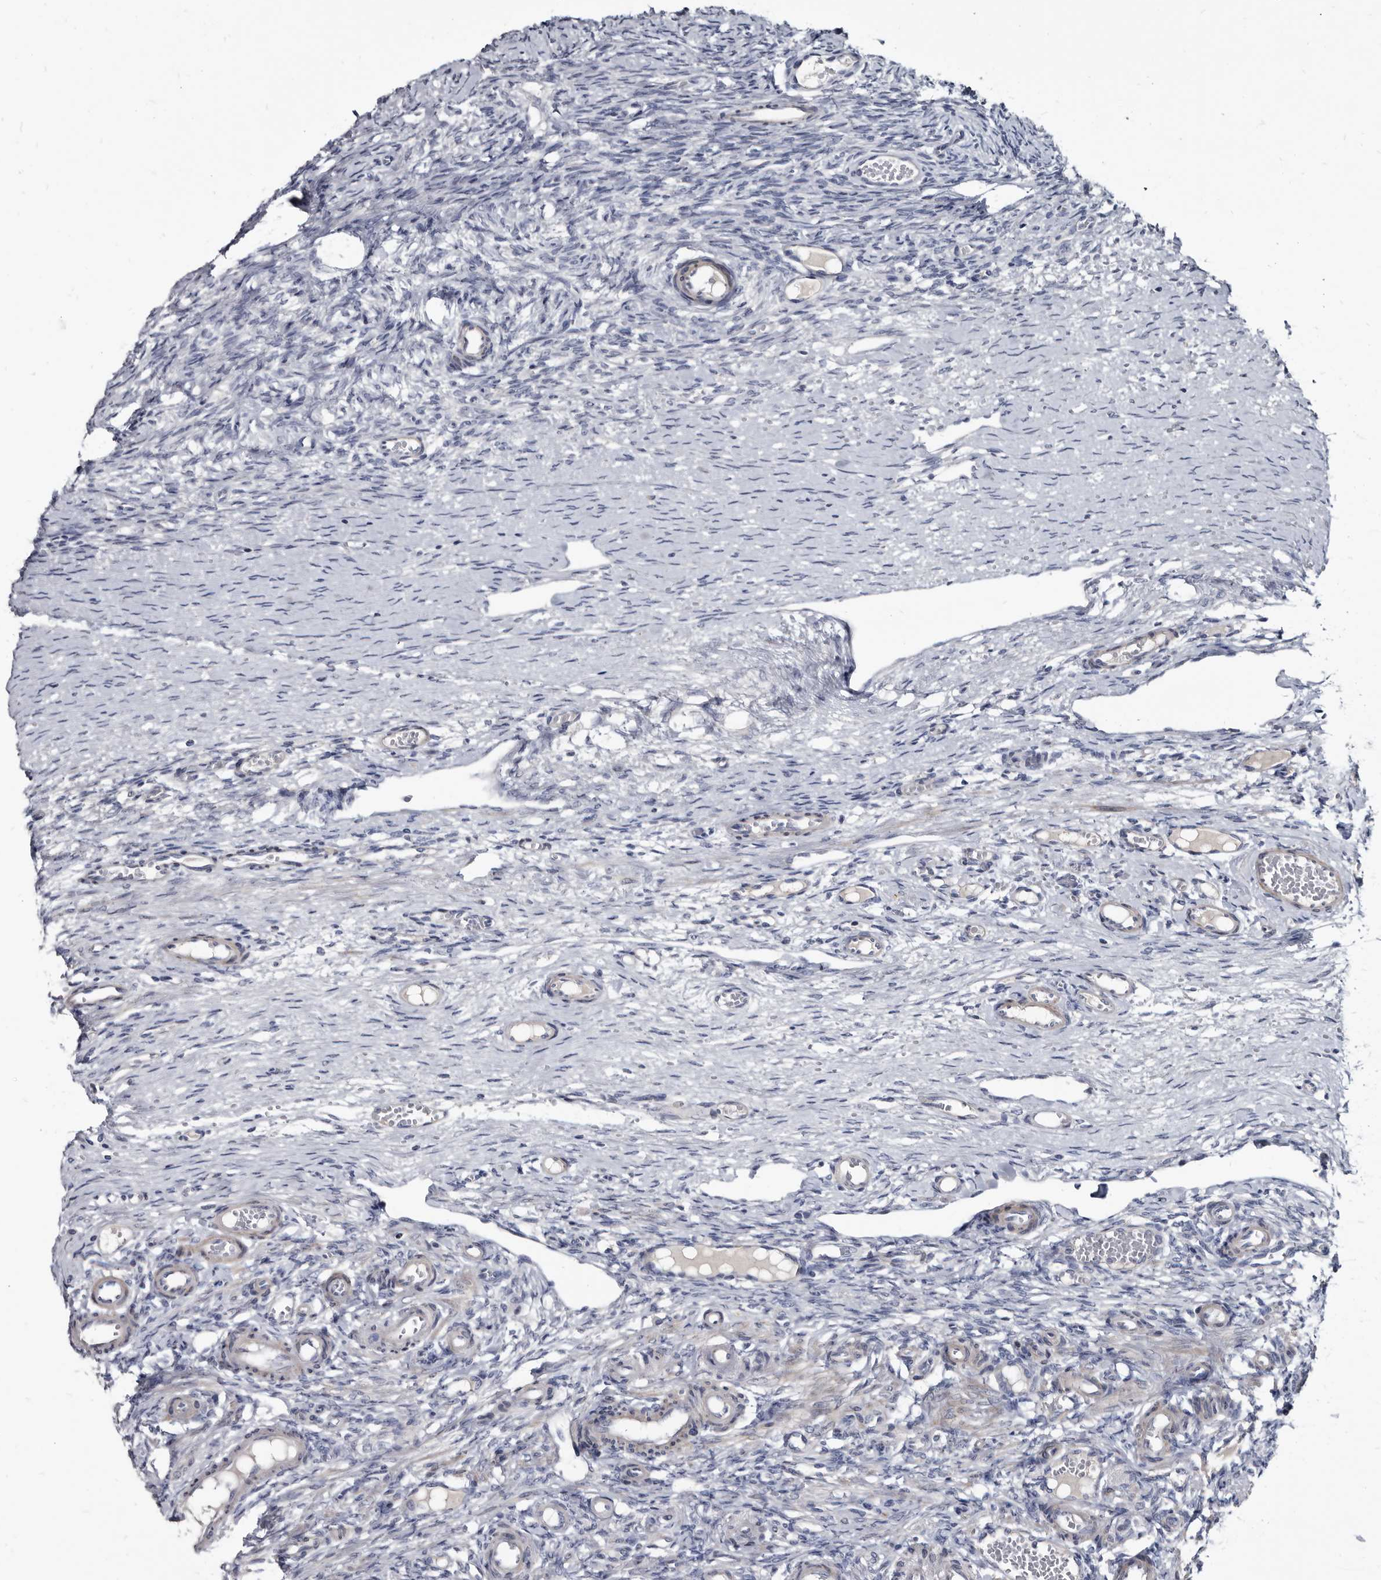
{"staining": {"intensity": "negative", "quantity": "none", "location": "none"}, "tissue": "ovary", "cell_type": "Ovarian stroma cells", "image_type": "normal", "snomed": [{"axis": "morphology", "description": "Adenocarcinoma, NOS"}, {"axis": "topography", "description": "Endometrium"}], "caption": "Immunohistochemical staining of benign ovary displays no significant expression in ovarian stroma cells. (DAB IHC visualized using brightfield microscopy, high magnification).", "gene": "PRSS8", "patient": {"sex": "female", "age": 32}}